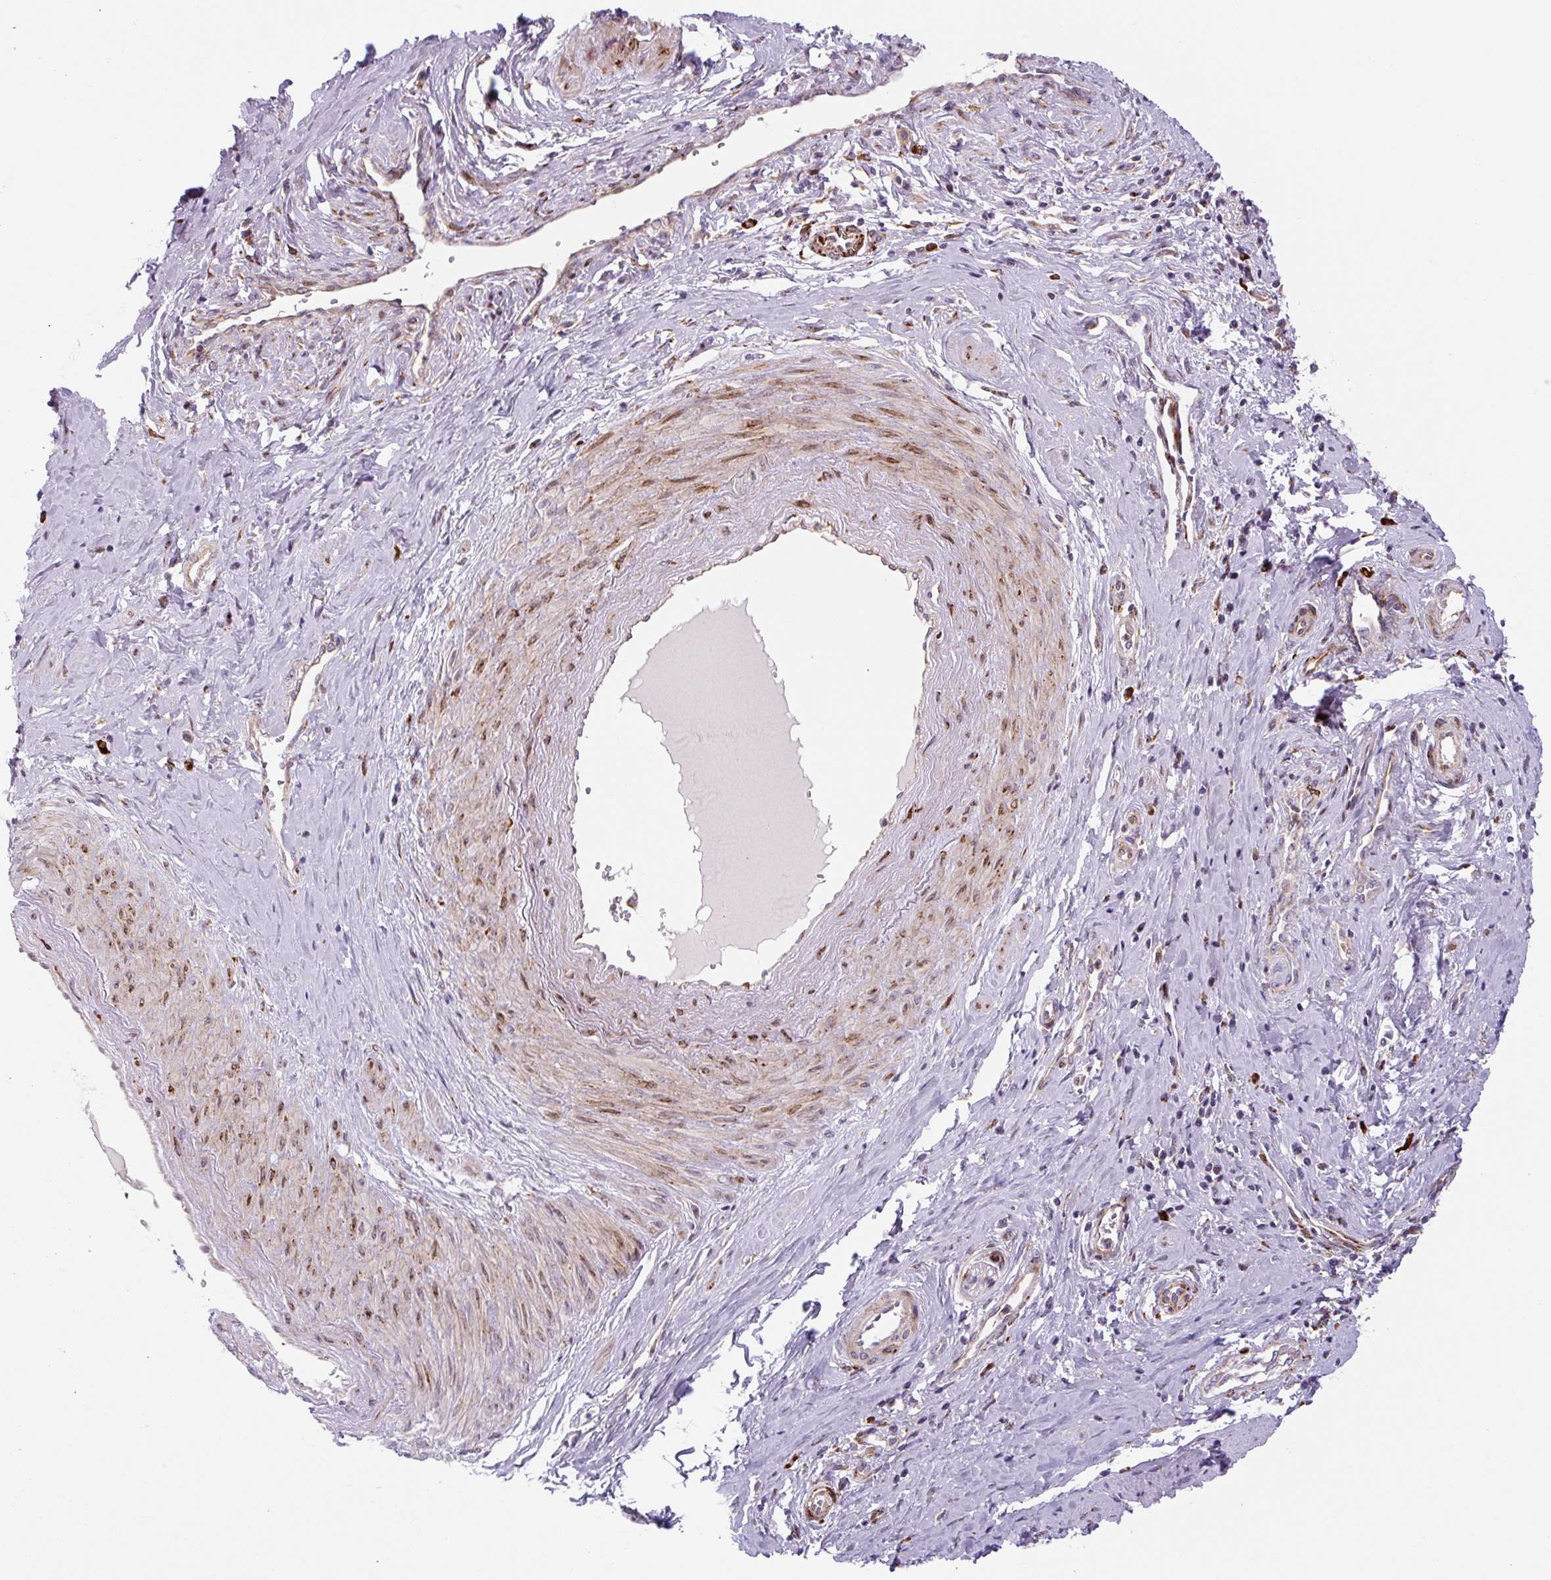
{"staining": {"intensity": "moderate", "quantity": ">75%", "location": "cytoplasmic/membranous"}, "tissue": "cervical cancer", "cell_type": "Tumor cells", "image_type": "cancer", "snomed": [{"axis": "morphology", "description": "Squamous cell carcinoma, NOS"}, {"axis": "topography", "description": "Cervix"}], "caption": "Protein staining reveals moderate cytoplasmic/membranous positivity in about >75% of tumor cells in cervical cancer. The protein of interest is stained brown, and the nuclei are stained in blue (DAB IHC with brightfield microscopy, high magnification).", "gene": "DISP3", "patient": {"sex": "female", "age": 44}}